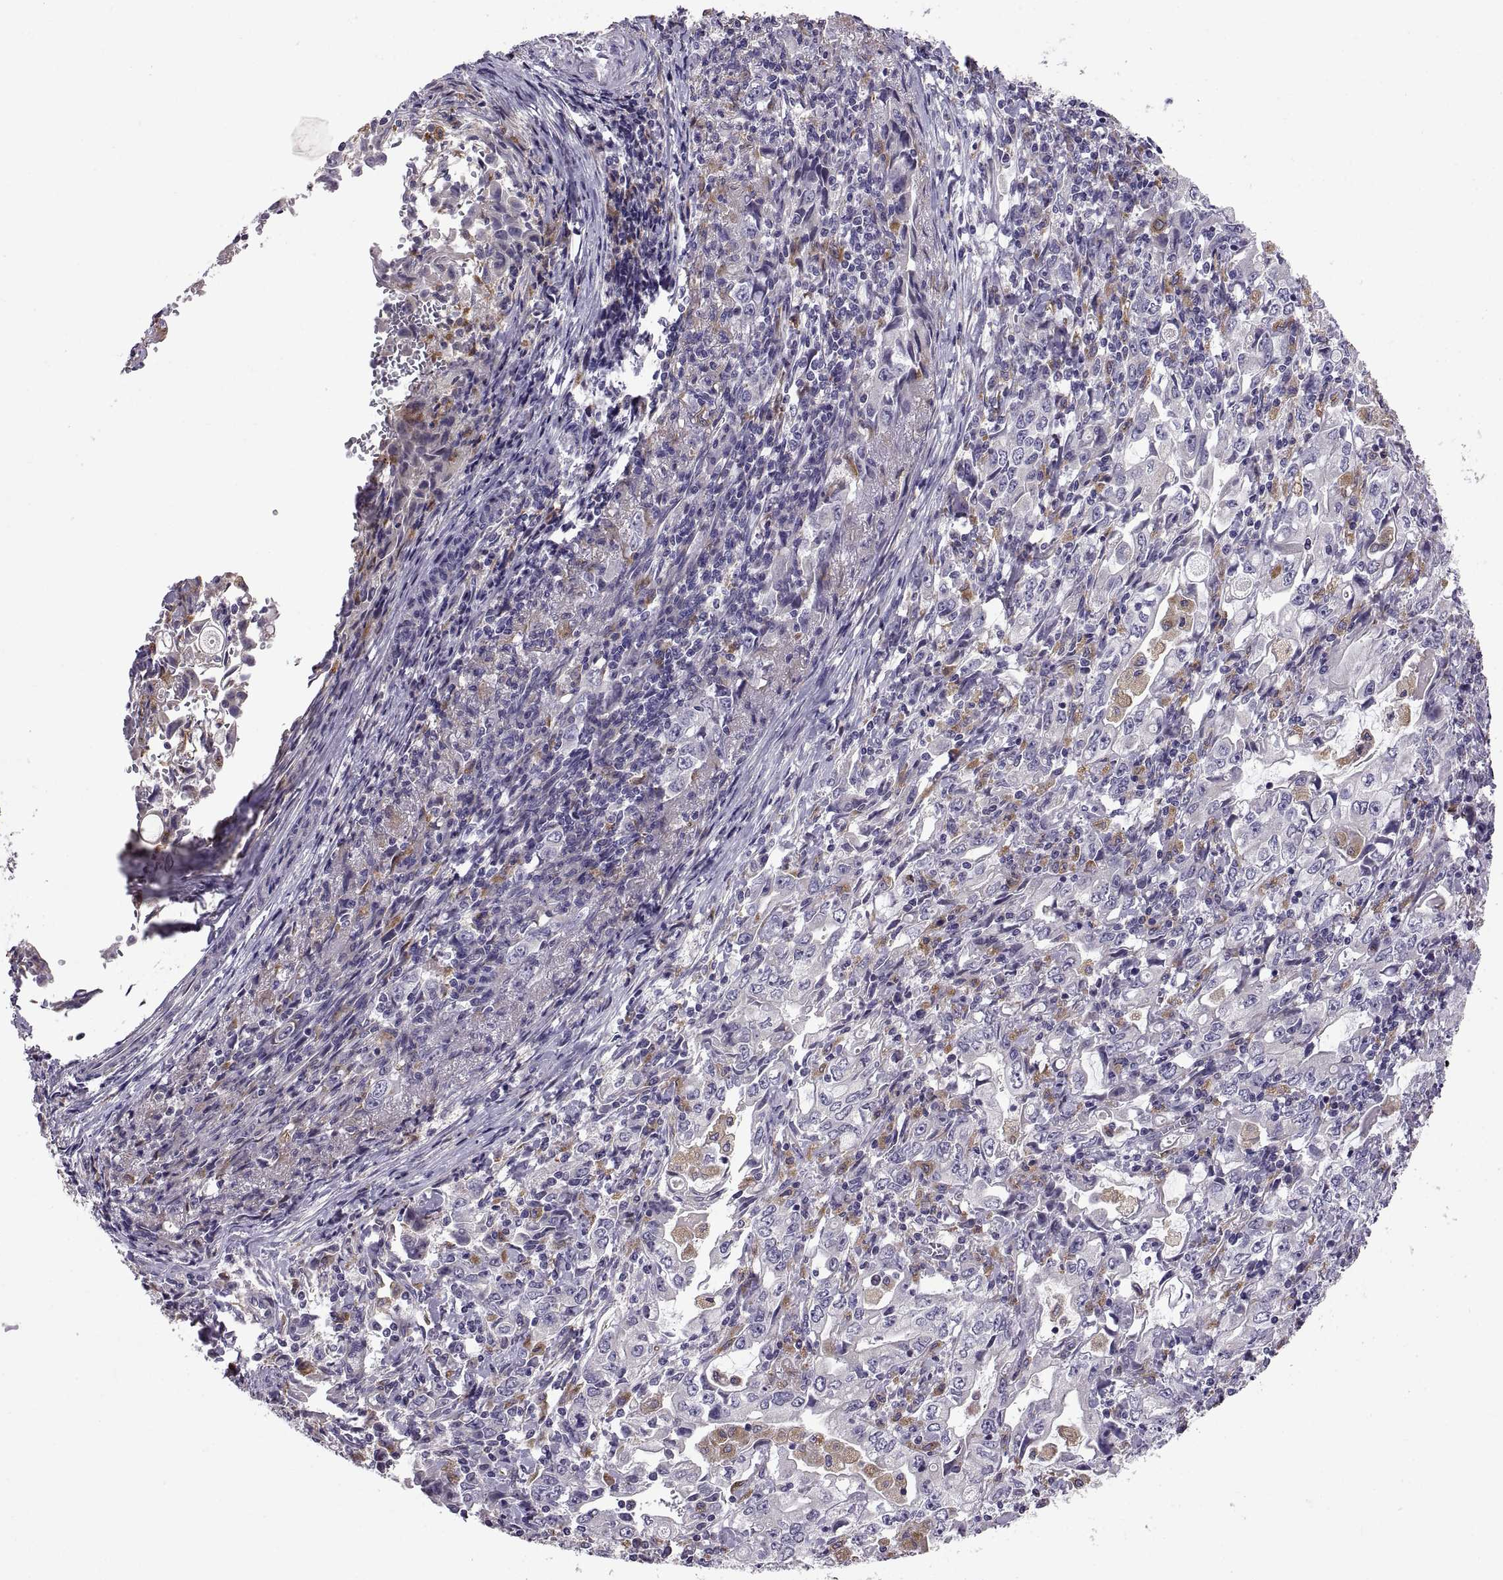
{"staining": {"intensity": "moderate", "quantity": "<25%", "location": "cytoplasmic/membranous"}, "tissue": "stomach cancer", "cell_type": "Tumor cells", "image_type": "cancer", "snomed": [{"axis": "morphology", "description": "Adenocarcinoma, NOS"}, {"axis": "topography", "description": "Stomach, lower"}], "caption": "Immunohistochemical staining of human adenocarcinoma (stomach) demonstrates low levels of moderate cytoplasmic/membranous protein expression in approximately <25% of tumor cells.", "gene": "ARSL", "patient": {"sex": "female", "age": 72}}